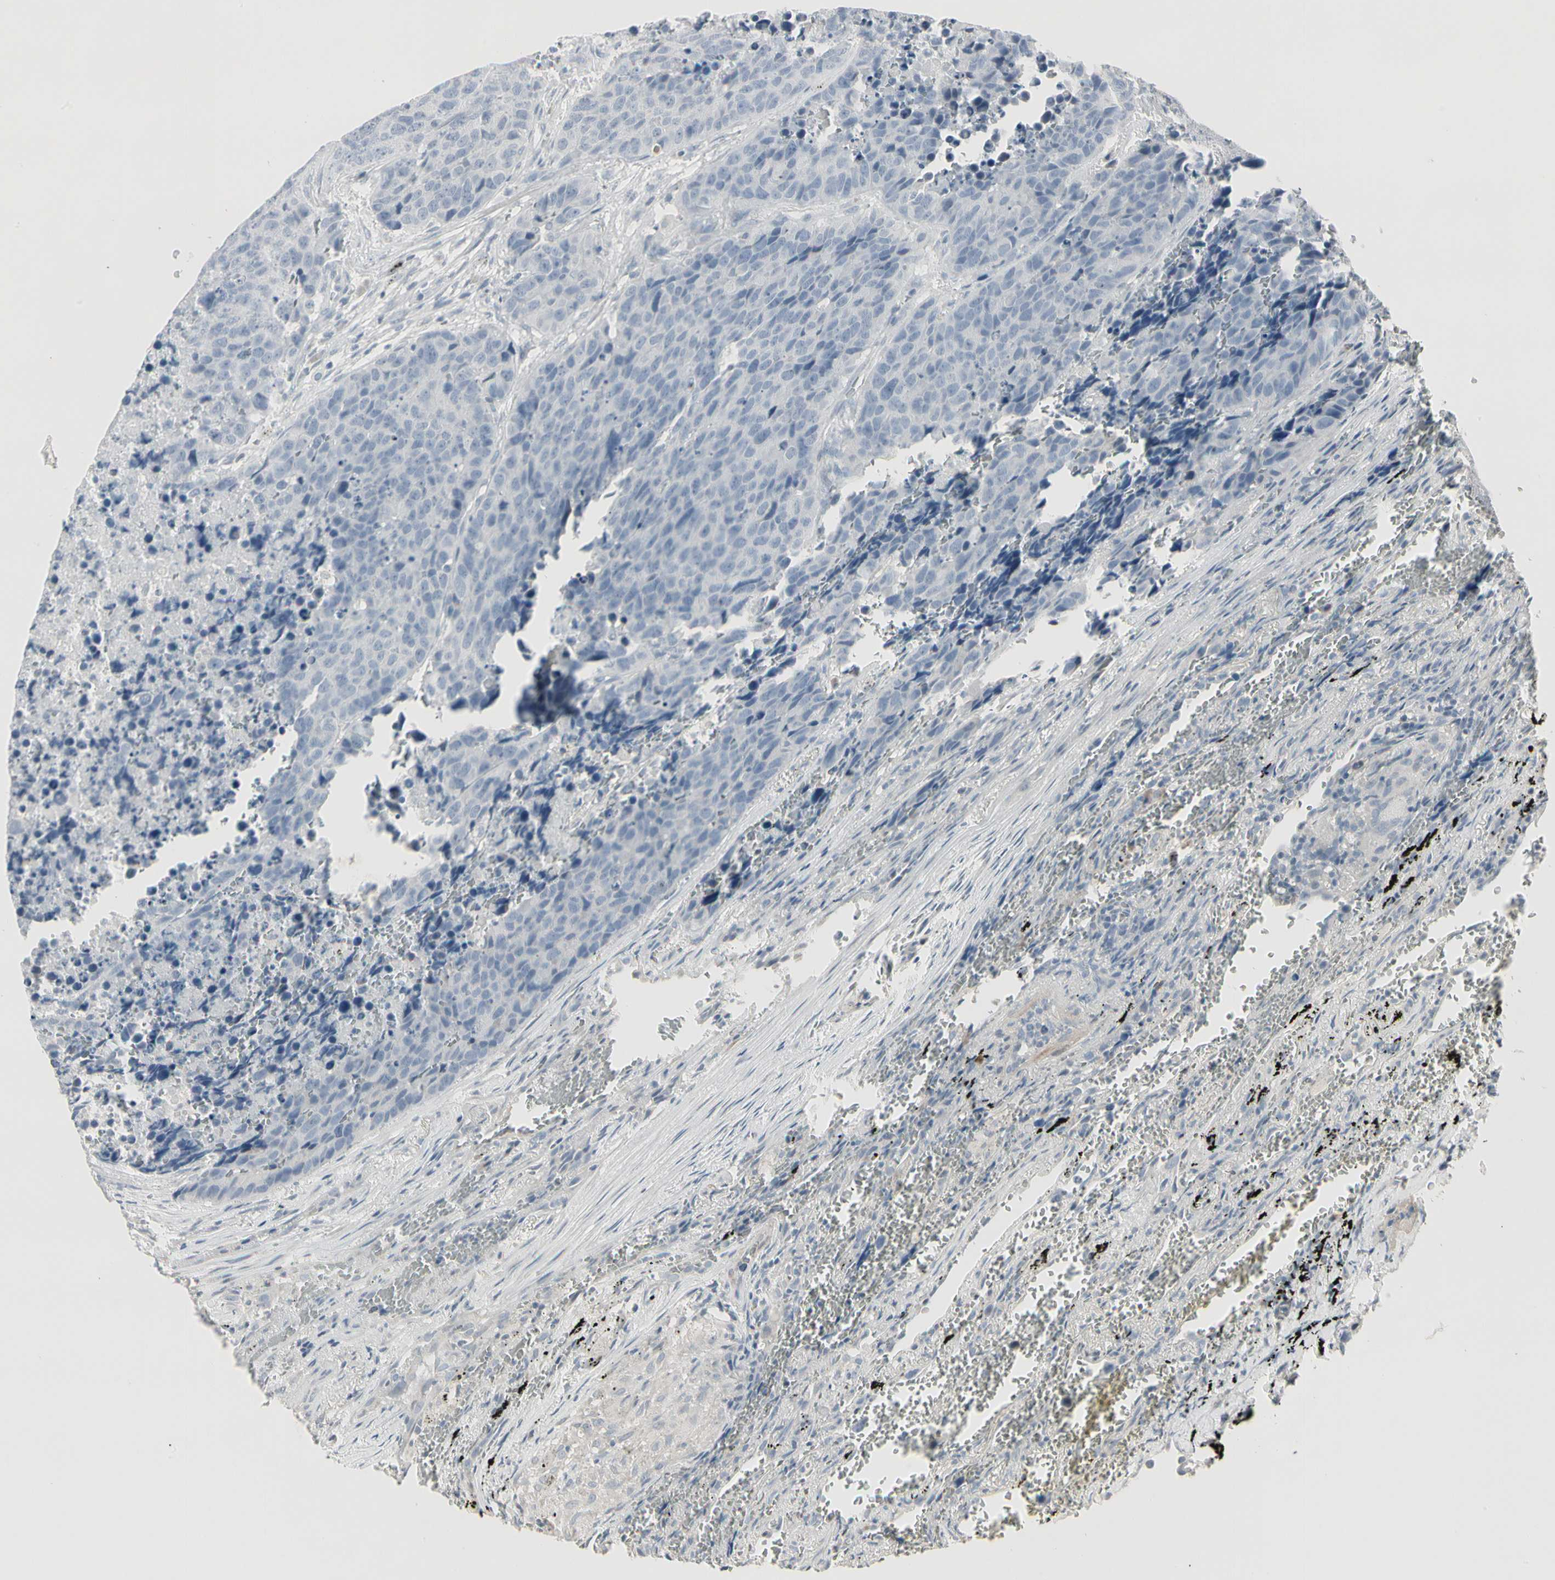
{"staining": {"intensity": "negative", "quantity": "none", "location": "none"}, "tissue": "carcinoid", "cell_type": "Tumor cells", "image_type": "cancer", "snomed": [{"axis": "morphology", "description": "Carcinoid, malignant, NOS"}, {"axis": "topography", "description": "Lung"}], "caption": "High power microscopy micrograph of an immunohistochemistry (IHC) micrograph of carcinoid, revealing no significant staining in tumor cells. The staining was performed using DAB (3,3'-diaminobenzidine) to visualize the protein expression in brown, while the nuclei were stained in blue with hematoxylin (Magnification: 20x).", "gene": "DMPK", "patient": {"sex": "male", "age": 60}}